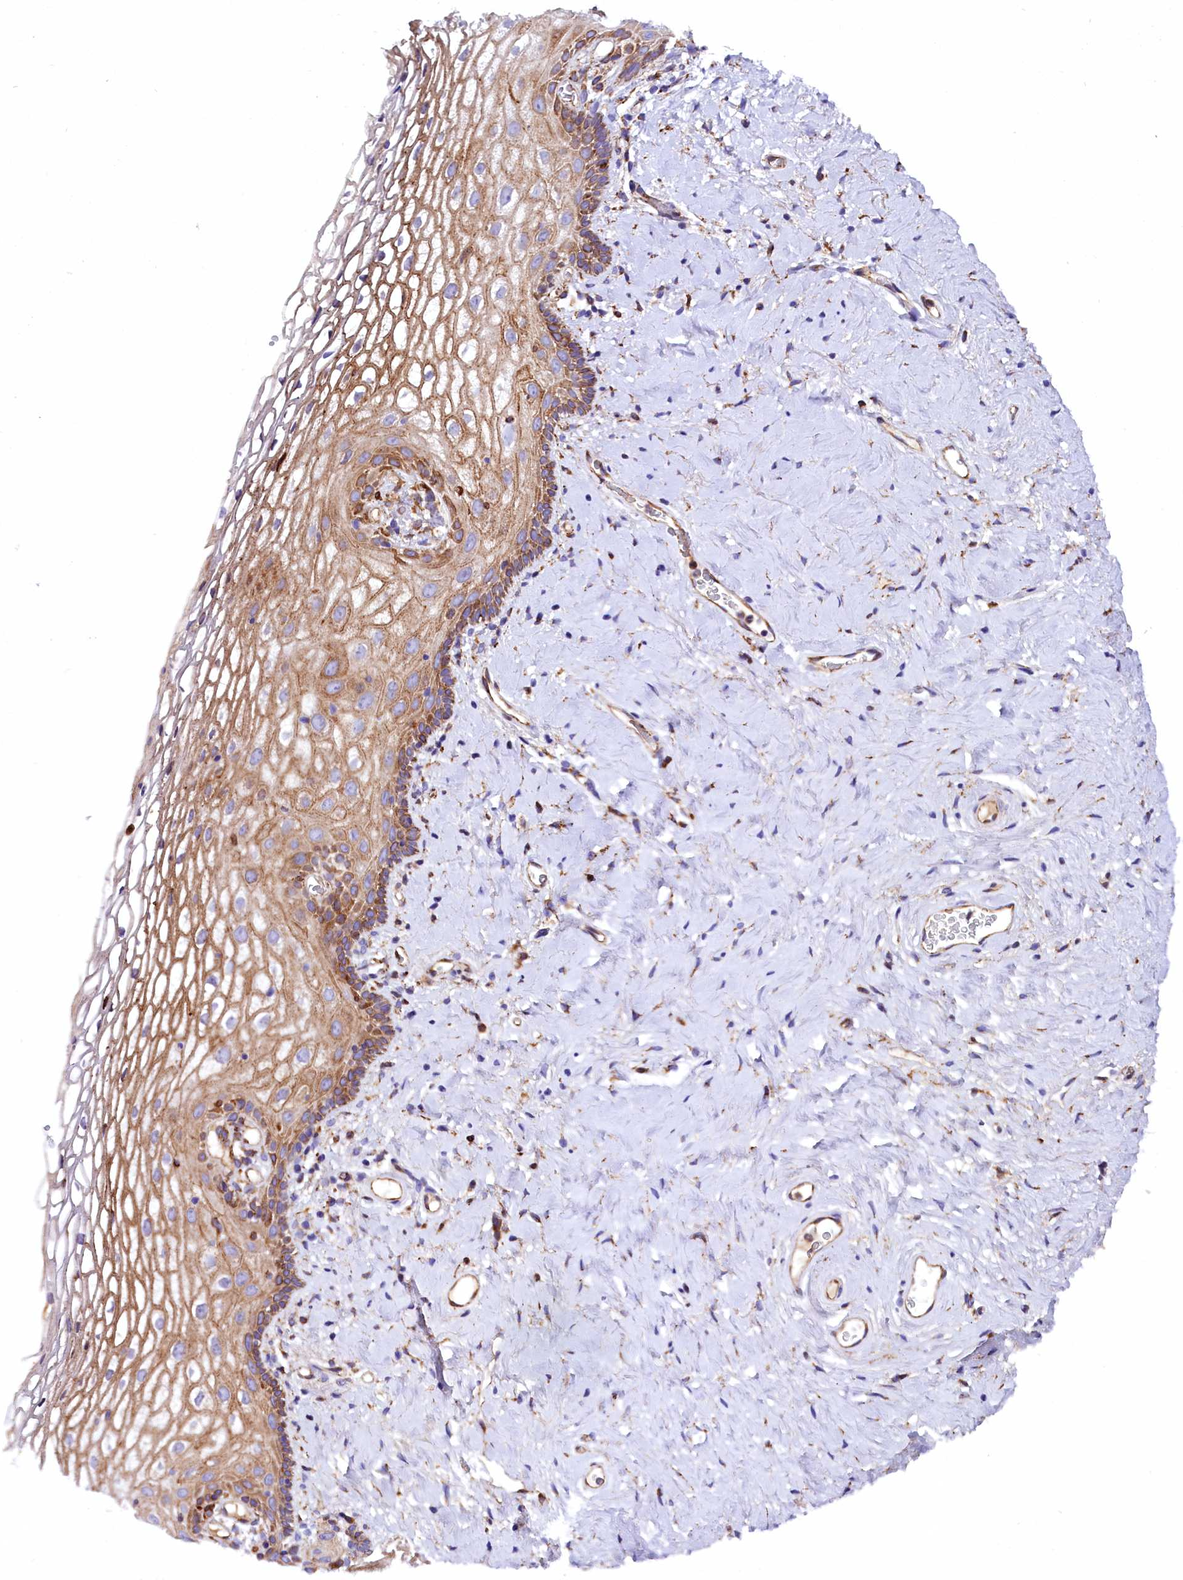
{"staining": {"intensity": "weak", "quantity": "25%-75%", "location": "cytoplasmic/membranous"}, "tissue": "vagina", "cell_type": "Squamous epithelial cells", "image_type": "normal", "snomed": [{"axis": "morphology", "description": "Normal tissue, NOS"}, {"axis": "morphology", "description": "Adenocarcinoma, NOS"}, {"axis": "topography", "description": "Rectum"}, {"axis": "topography", "description": "Vagina"}], "caption": "This photomicrograph exhibits immunohistochemistry (IHC) staining of benign vagina, with low weak cytoplasmic/membranous expression in approximately 25%-75% of squamous epithelial cells.", "gene": "CMTR2", "patient": {"sex": "female", "age": 71}}